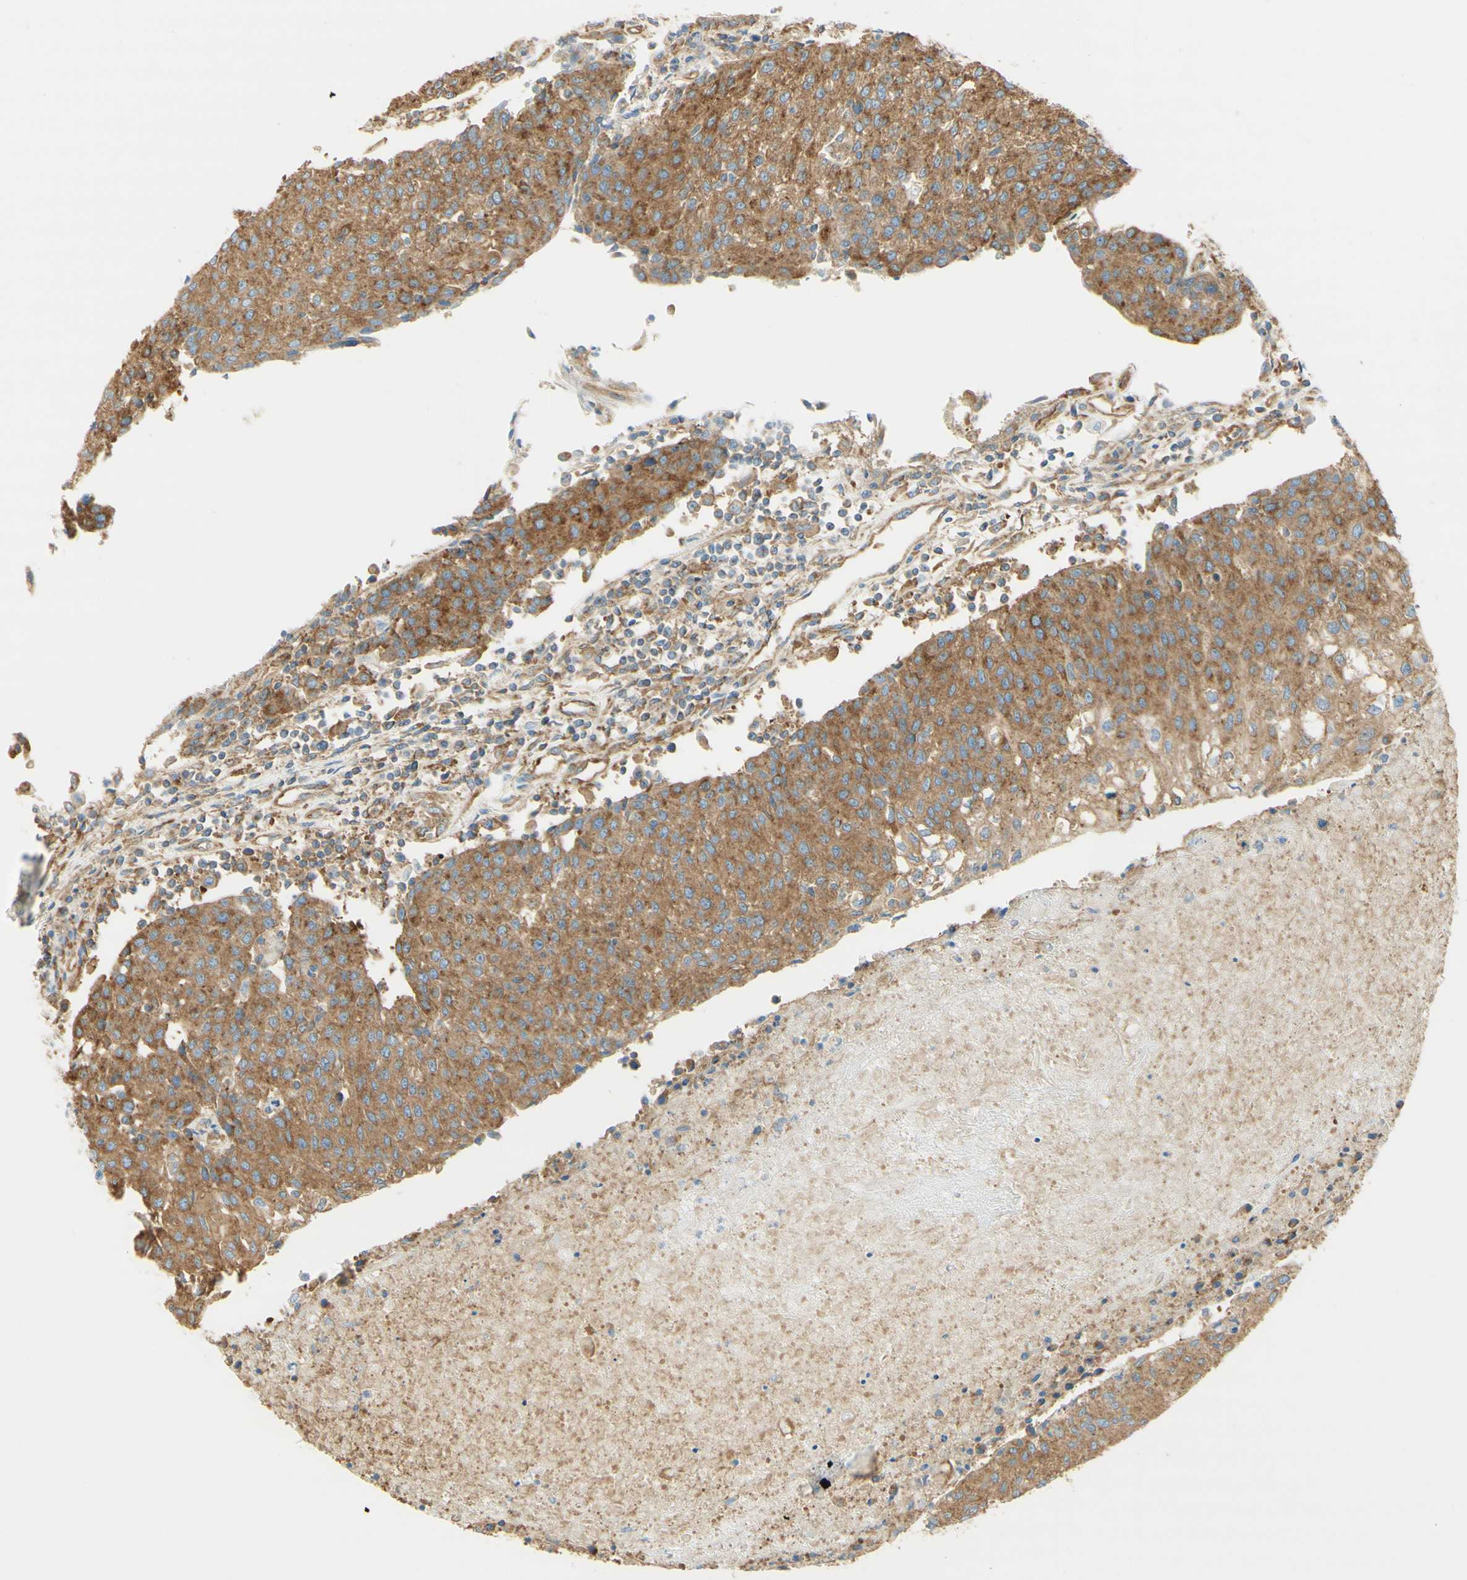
{"staining": {"intensity": "moderate", "quantity": "25%-75%", "location": "cytoplasmic/membranous"}, "tissue": "urothelial cancer", "cell_type": "Tumor cells", "image_type": "cancer", "snomed": [{"axis": "morphology", "description": "Urothelial carcinoma, High grade"}, {"axis": "topography", "description": "Urinary bladder"}], "caption": "A photomicrograph of human high-grade urothelial carcinoma stained for a protein reveals moderate cytoplasmic/membranous brown staining in tumor cells. Nuclei are stained in blue.", "gene": "CLTC", "patient": {"sex": "female", "age": 85}}